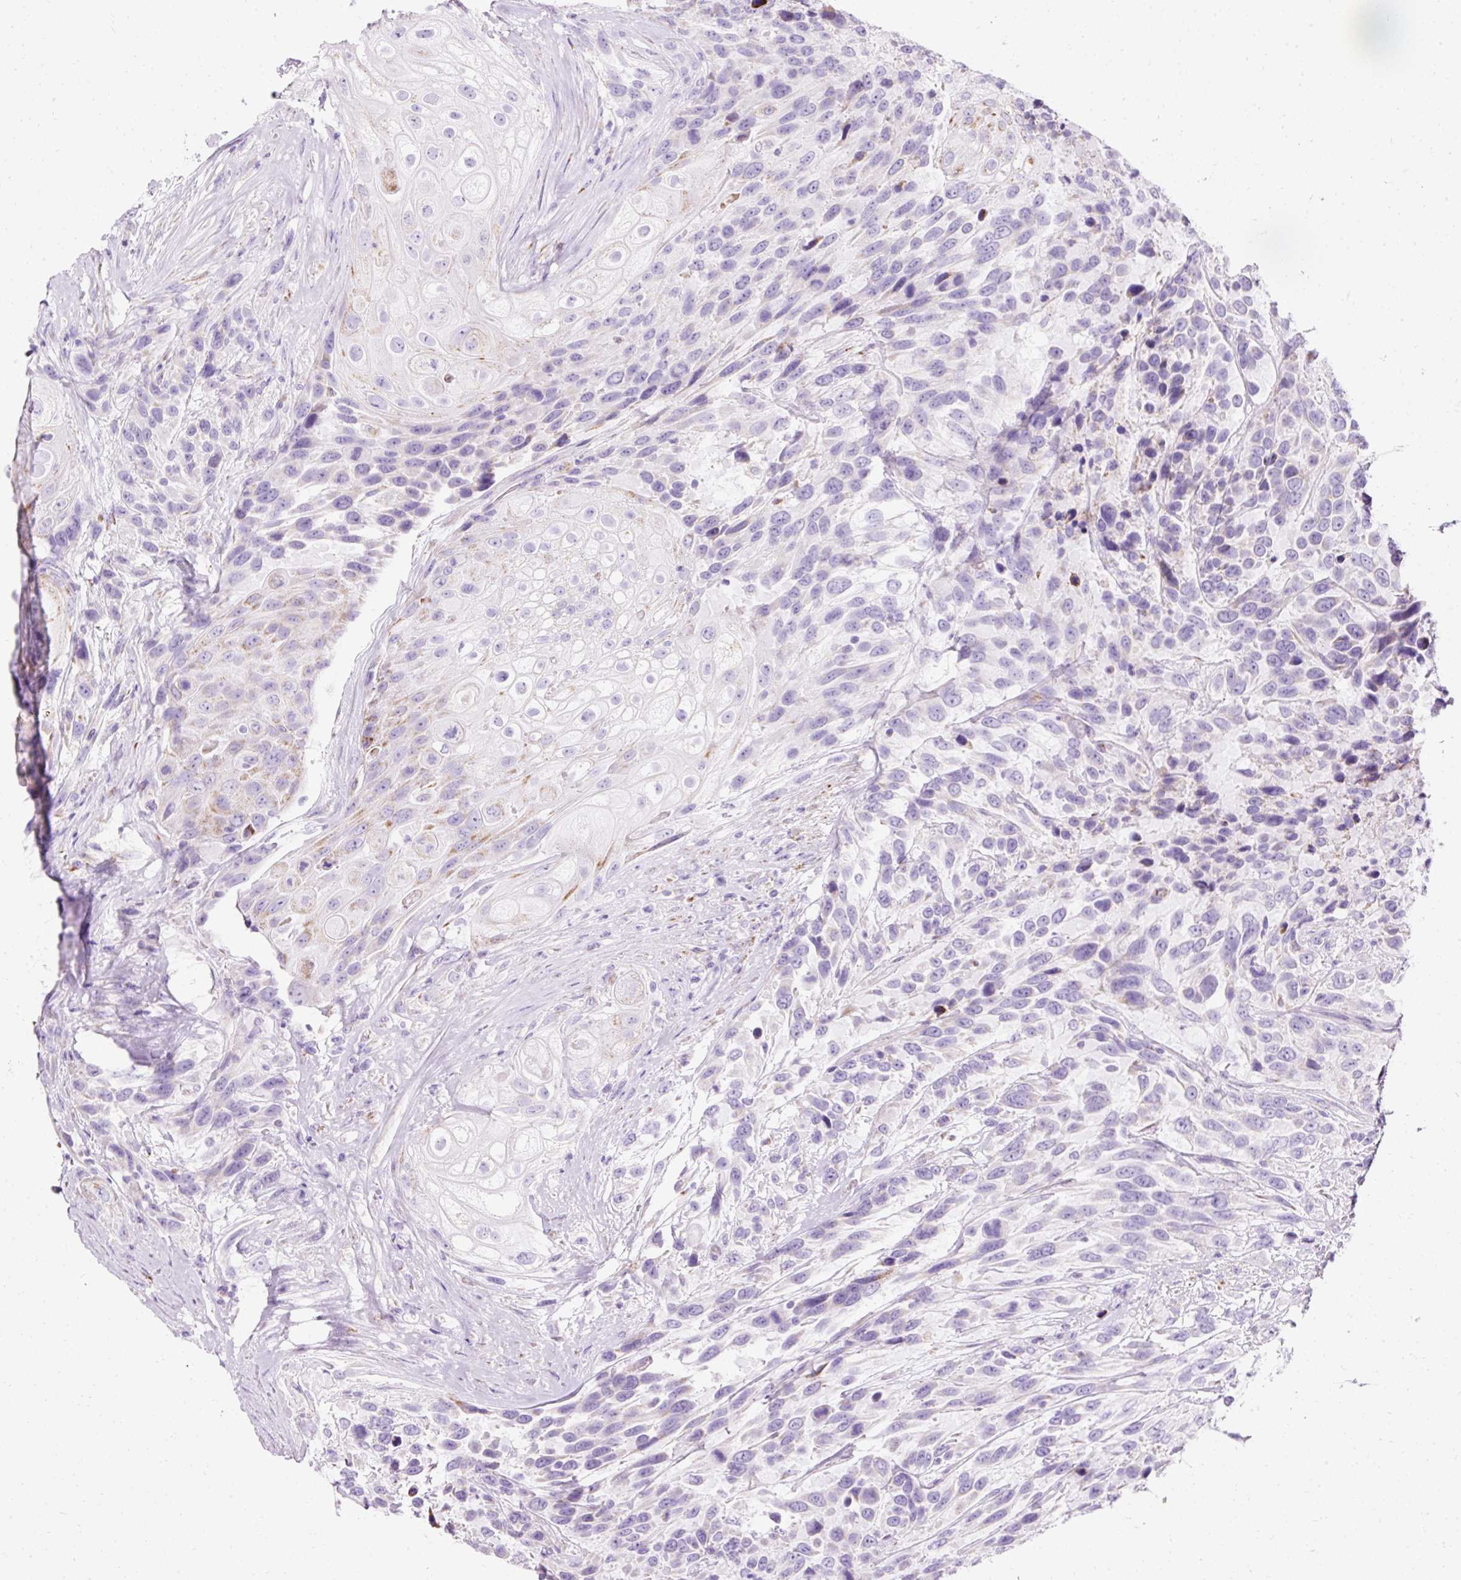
{"staining": {"intensity": "weak", "quantity": "<25%", "location": "cytoplasmic/membranous"}, "tissue": "urothelial cancer", "cell_type": "Tumor cells", "image_type": "cancer", "snomed": [{"axis": "morphology", "description": "Urothelial carcinoma, High grade"}, {"axis": "topography", "description": "Urinary bladder"}], "caption": "The IHC micrograph has no significant positivity in tumor cells of high-grade urothelial carcinoma tissue.", "gene": "PLPP2", "patient": {"sex": "female", "age": 70}}